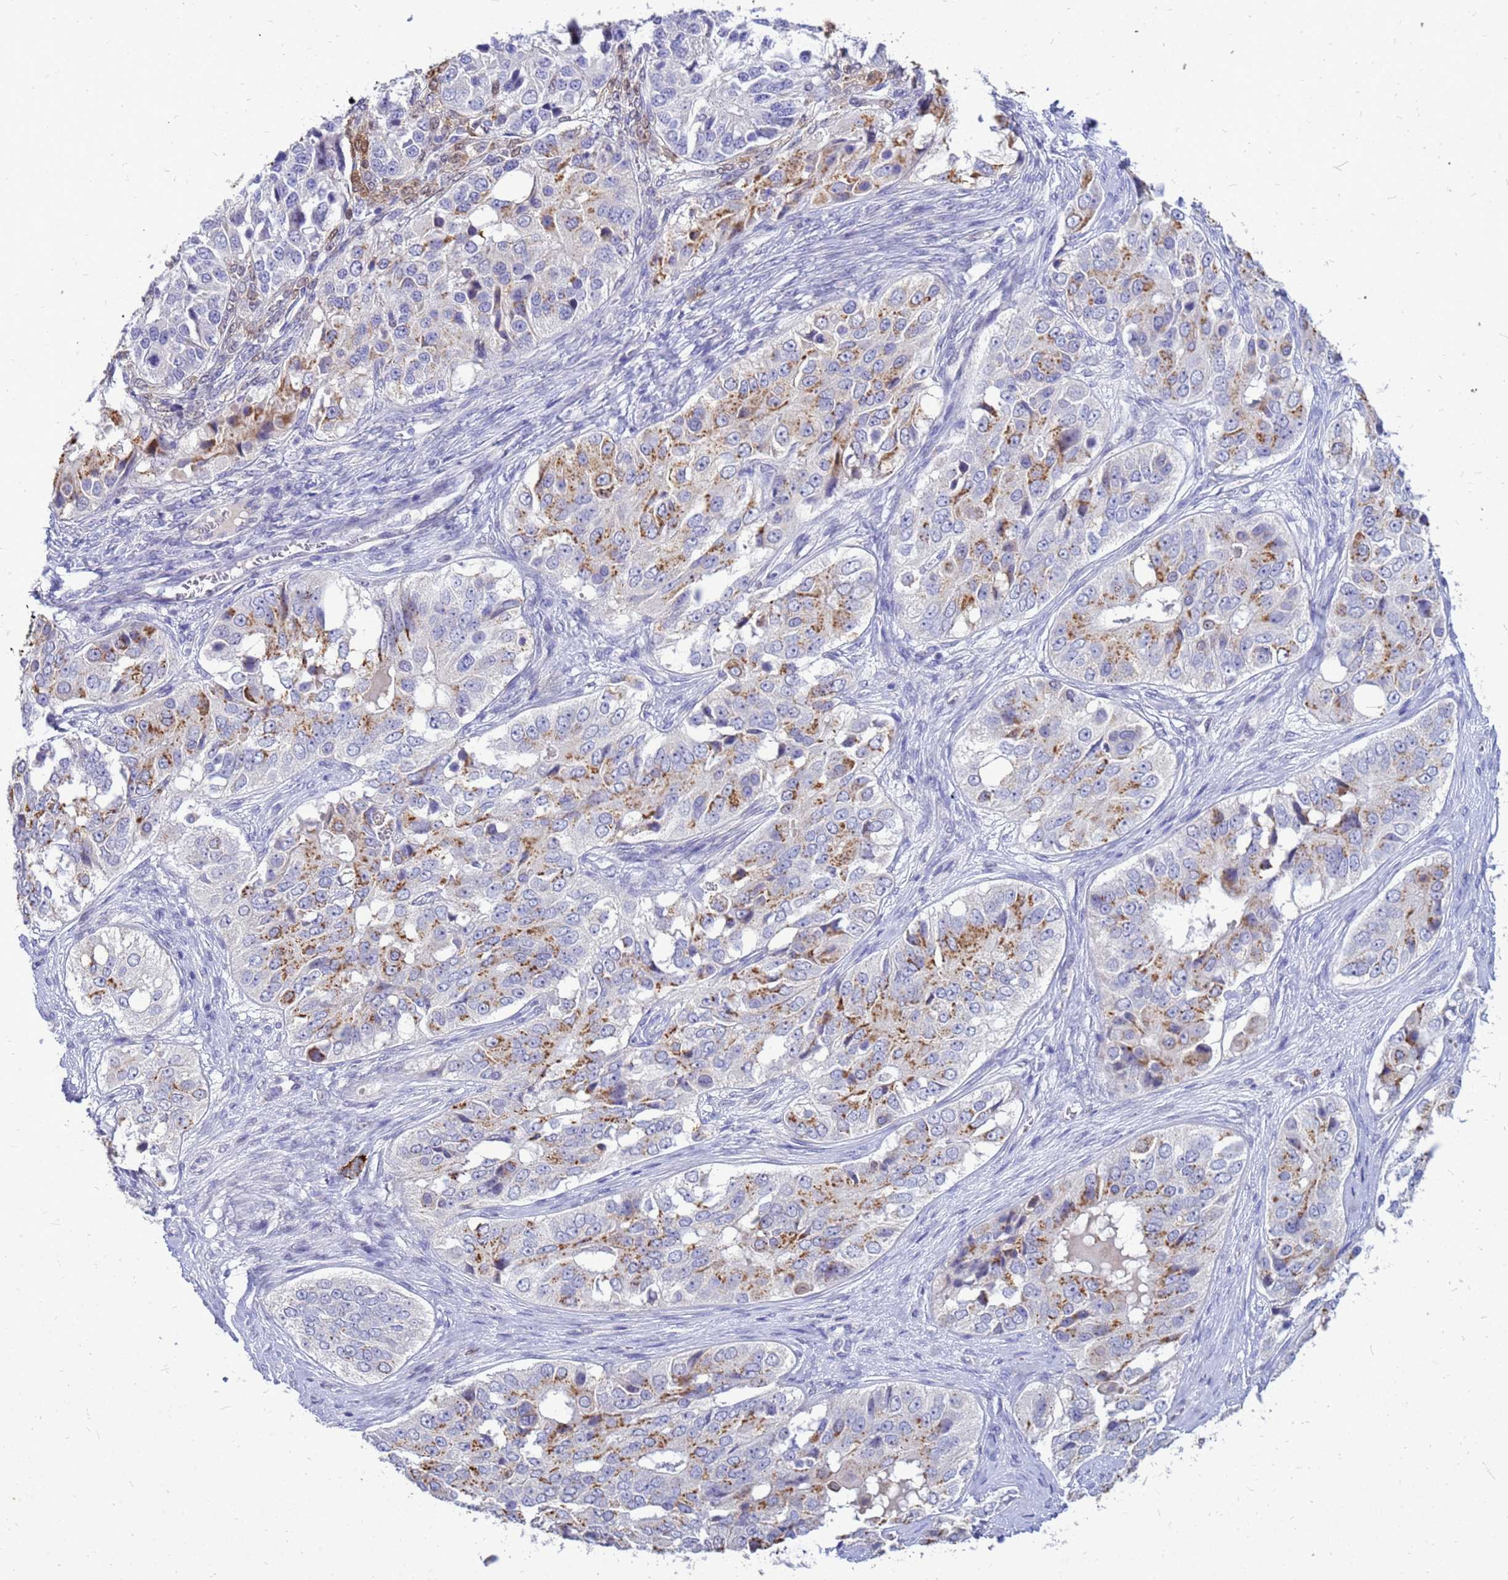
{"staining": {"intensity": "moderate", "quantity": "25%-75%", "location": "cytoplasmic/membranous"}, "tissue": "ovarian cancer", "cell_type": "Tumor cells", "image_type": "cancer", "snomed": [{"axis": "morphology", "description": "Carcinoma, endometroid"}, {"axis": "topography", "description": "Ovary"}], "caption": "Ovarian cancer stained with DAB (3,3'-diaminobenzidine) immunohistochemistry displays medium levels of moderate cytoplasmic/membranous staining in approximately 25%-75% of tumor cells.", "gene": "AKR1C1", "patient": {"sex": "female", "age": 51}}